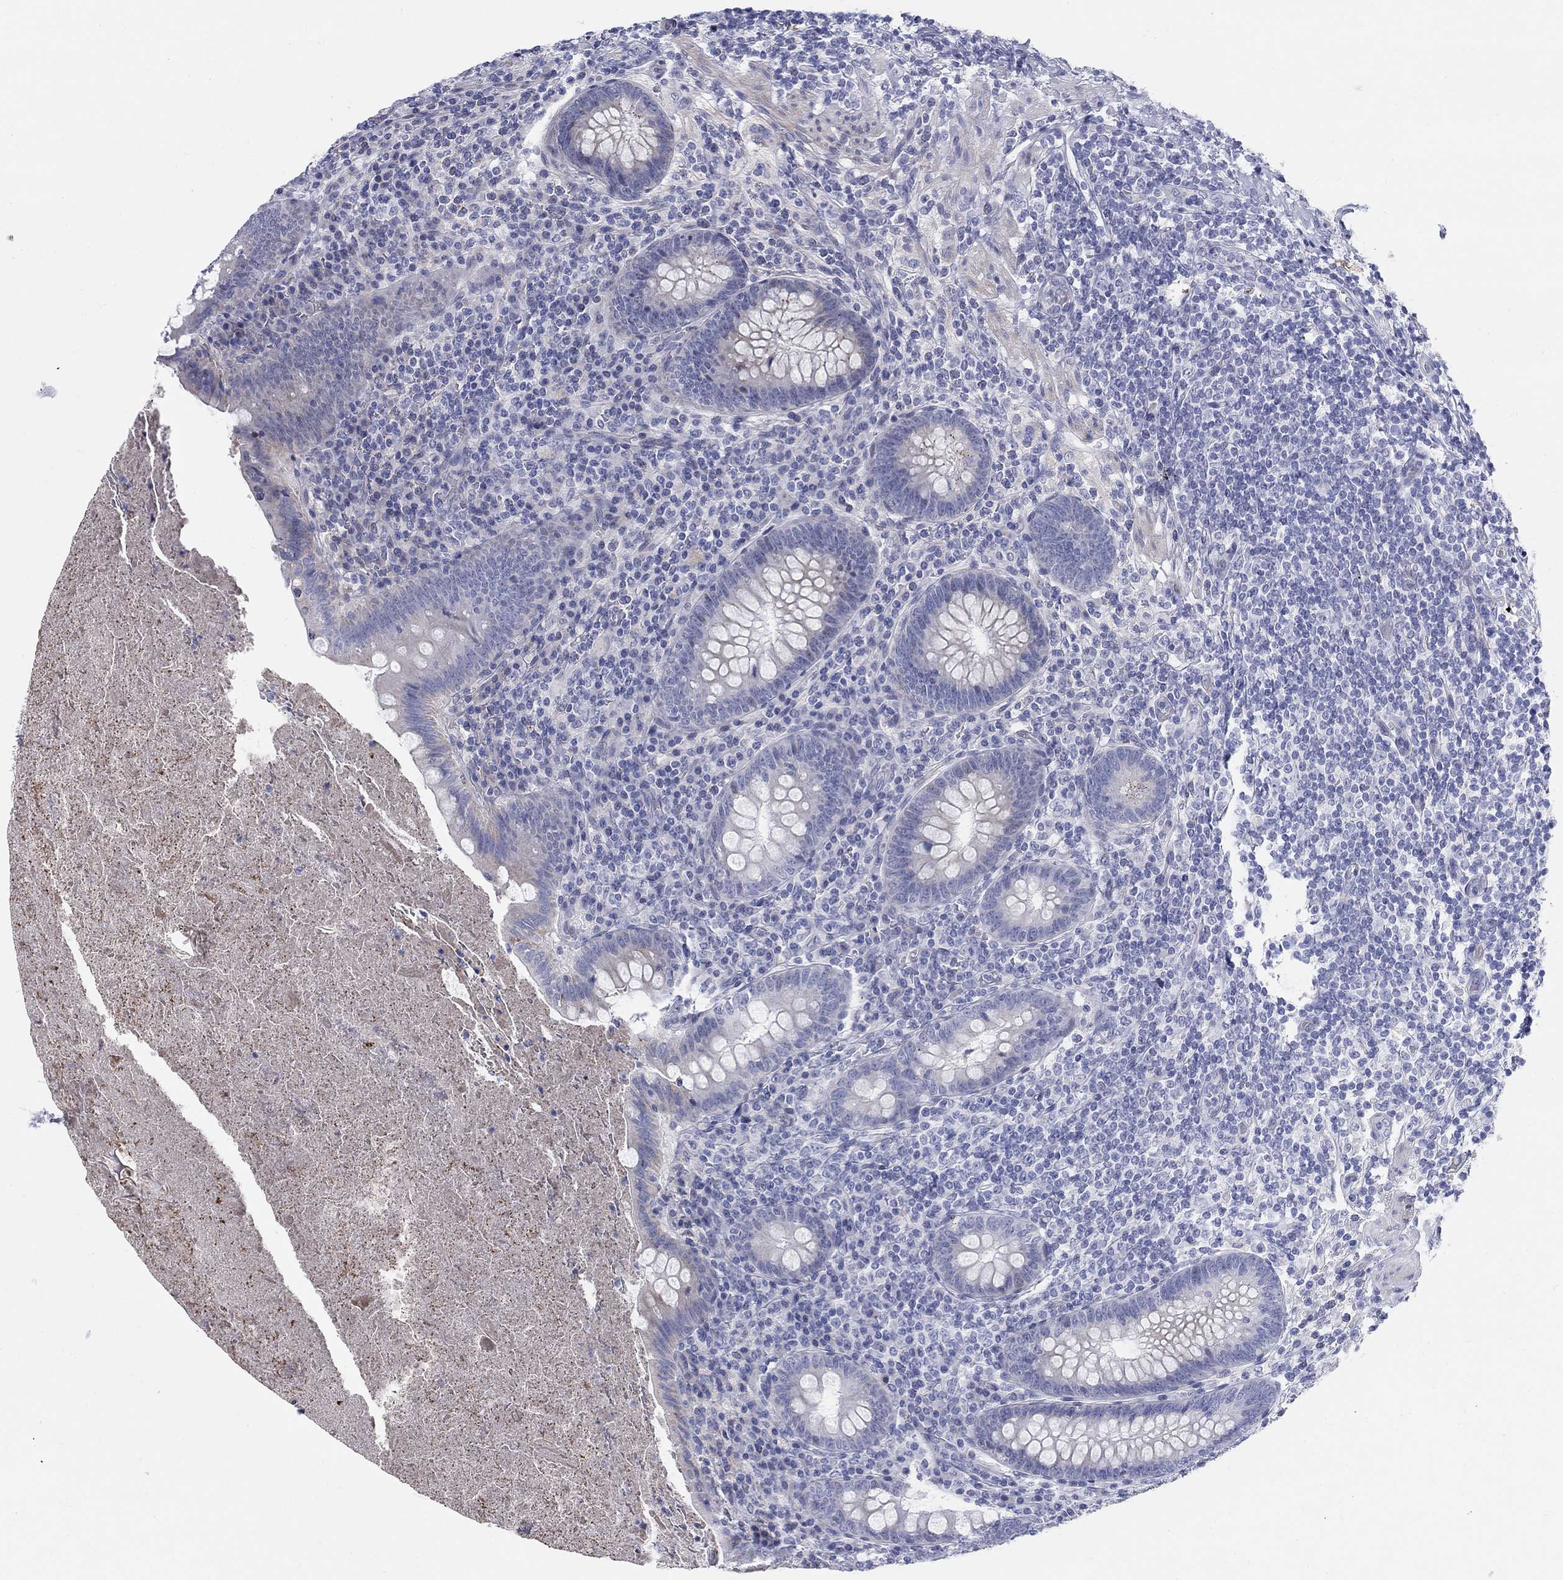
{"staining": {"intensity": "negative", "quantity": "none", "location": "none"}, "tissue": "appendix", "cell_type": "Glandular cells", "image_type": "normal", "snomed": [{"axis": "morphology", "description": "Normal tissue, NOS"}, {"axis": "topography", "description": "Appendix"}], "caption": "This is a micrograph of immunohistochemistry (IHC) staining of unremarkable appendix, which shows no staining in glandular cells.", "gene": "HEATR4", "patient": {"sex": "male", "age": 47}}